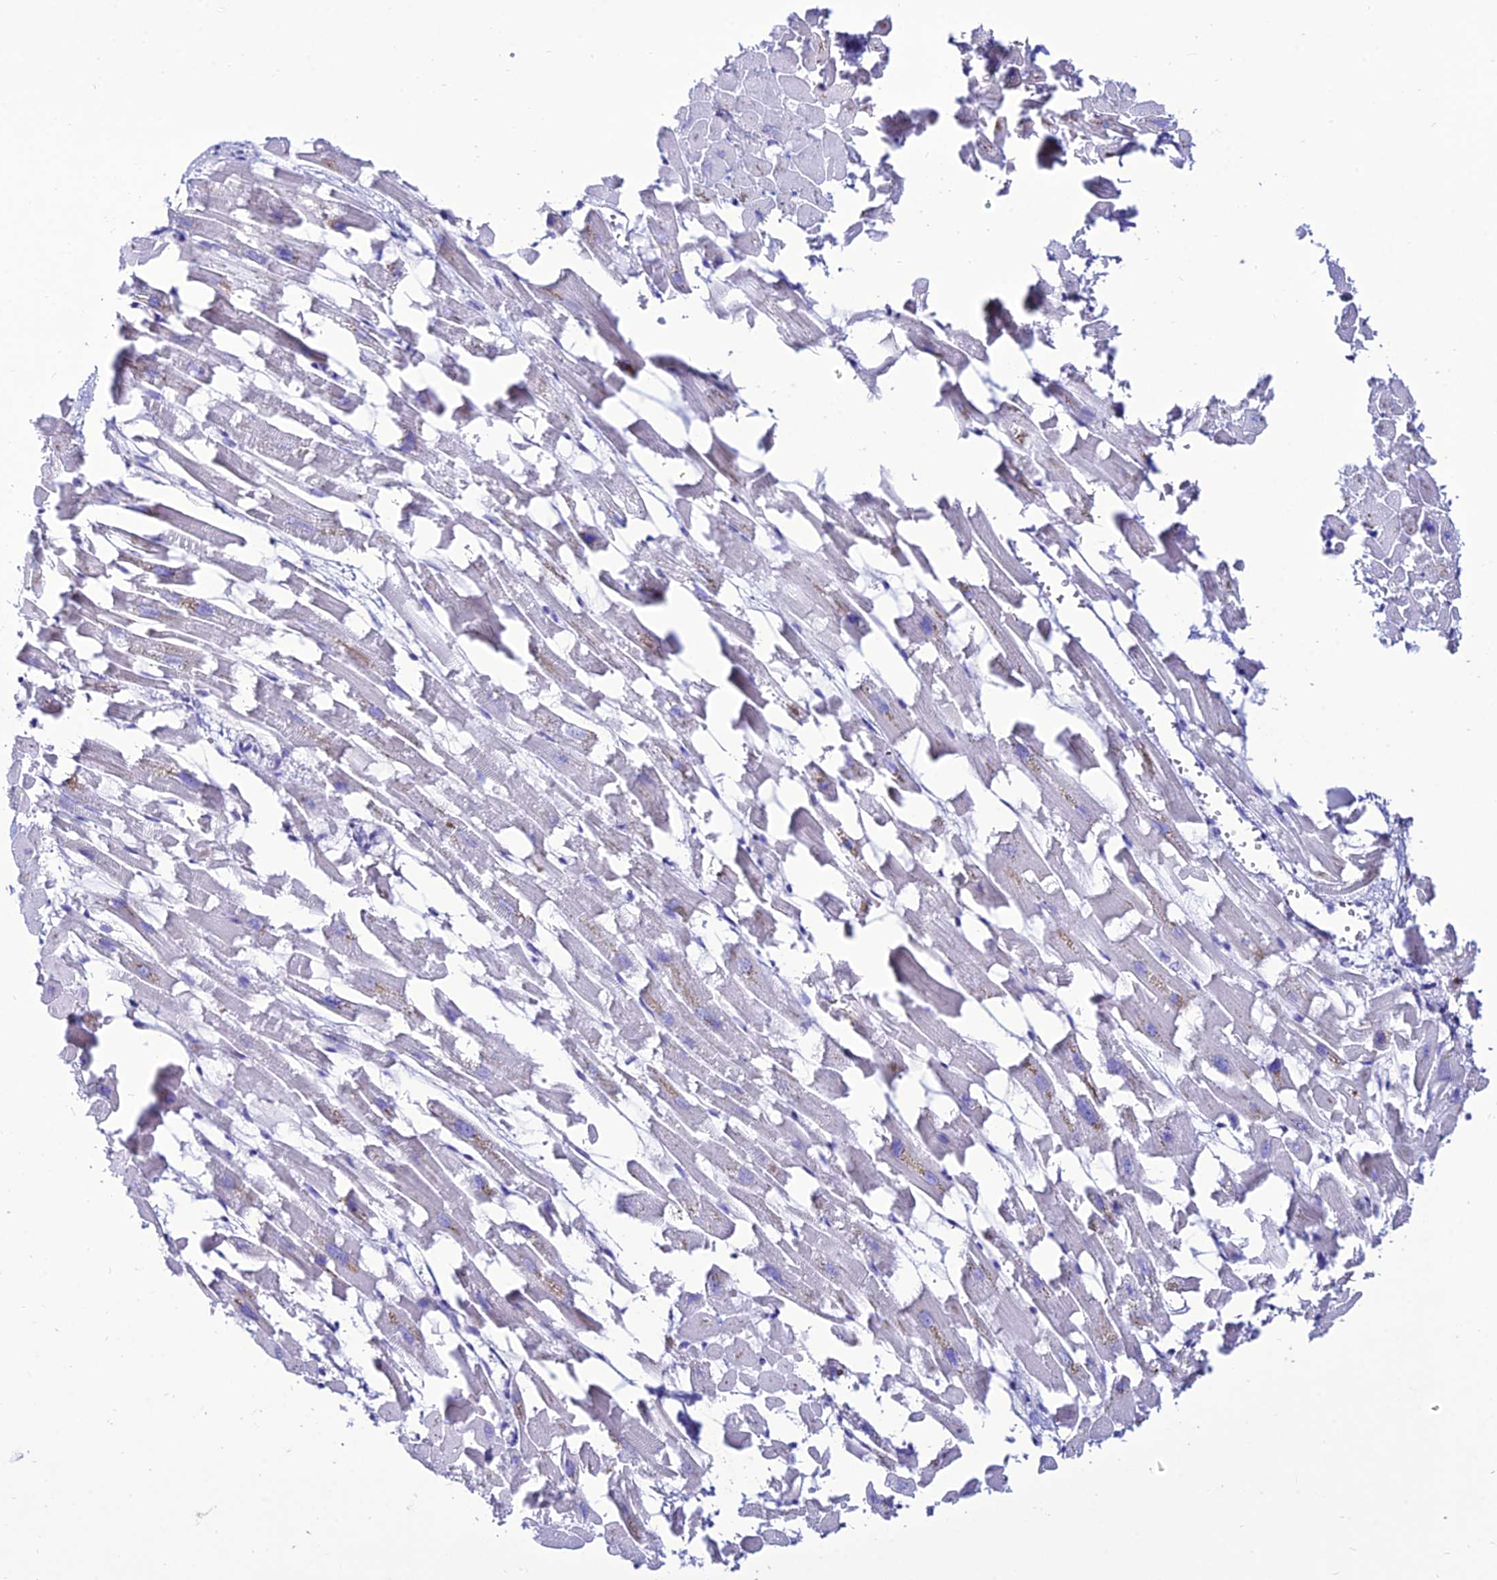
{"staining": {"intensity": "negative", "quantity": "none", "location": "none"}, "tissue": "heart muscle", "cell_type": "Cardiomyocytes", "image_type": "normal", "snomed": [{"axis": "morphology", "description": "Normal tissue, NOS"}, {"axis": "topography", "description": "Heart"}], "caption": "IHC photomicrograph of unremarkable heart muscle stained for a protein (brown), which displays no positivity in cardiomyocytes.", "gene": "OR4D5", "patient": {"sex": "female", "age": 64}}